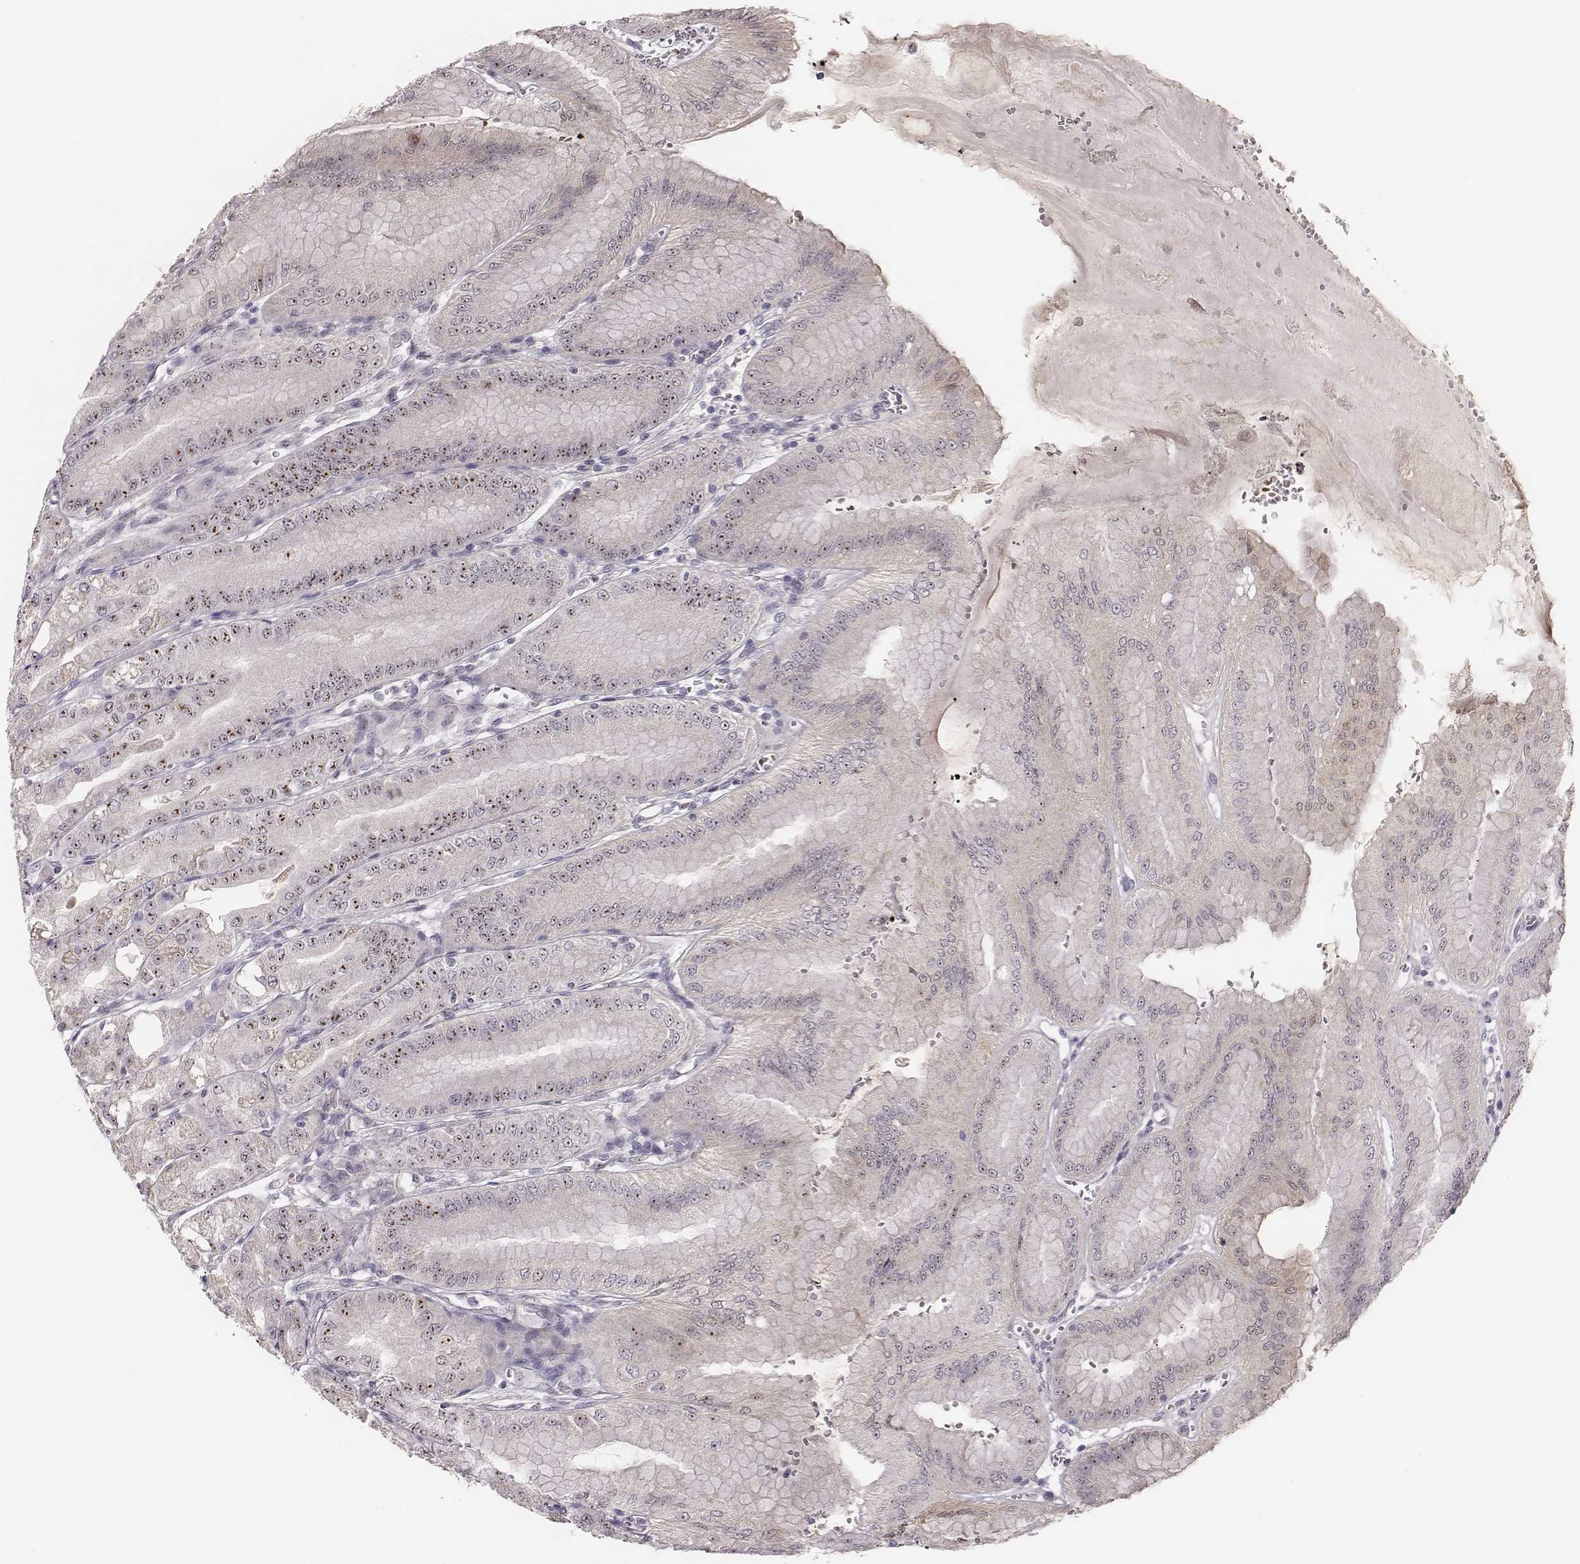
{"staining": {"intensity": "moderate", "quantity": "25%-75%", "location": "nuclear"}, "tissue": "stomach", "cell_type": "Glandular cells", "image_type": "normal", "snomed": [{"axis": "morphology", "description": "Normal tissue, NOS"}, {"axis": "topography", "description": "Stomach, lower"}], "caption": "This is a photomicrograph of immunohistochemistry (IHC) staining of benign stomach, which shows moderate expression in the nuclear of glandular cells.", "gene": "NIFK", "patient": {"sex": "male", "age": 71}}